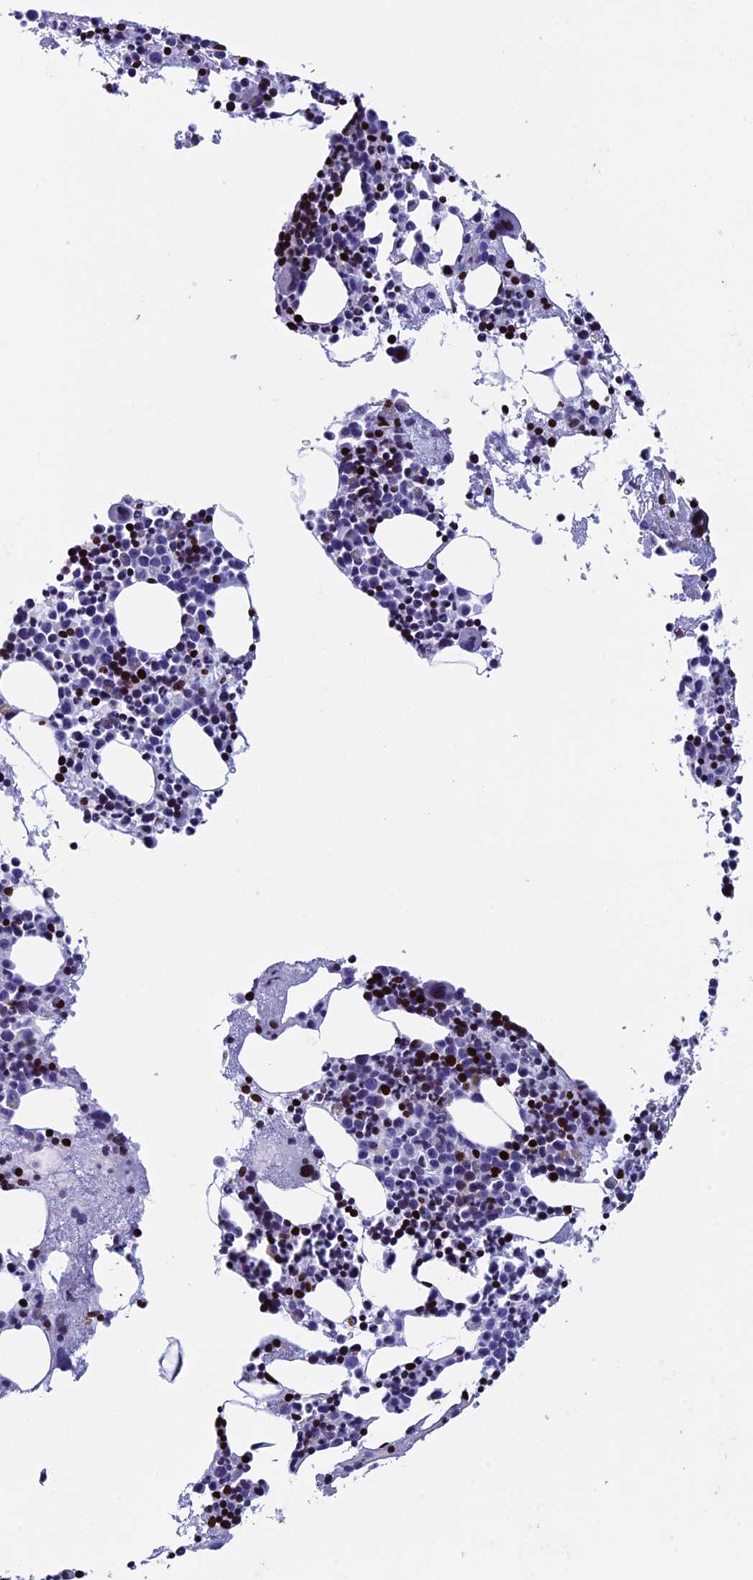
{"staining": {"intensity": "strong", "quantity": "<25%", "location": "nuclear"}, "tissue": "bone marrow", "cell_type": "Hematopoietic cells", "image_type": "normal", "snomed": [{"axis": "morphology", "description": "Normal tissue, NOS"}, {"axis": "topography", "description": "Bone marrow"}], "caption": "An image showing strong nuclear positivity in about <25% of hematopoietic cells in unremarkable bone marrow, as visualized by brown immunohistochemical staining.", "gene": "BTBD3", "patient": {"sex": "male", "age": 51}}